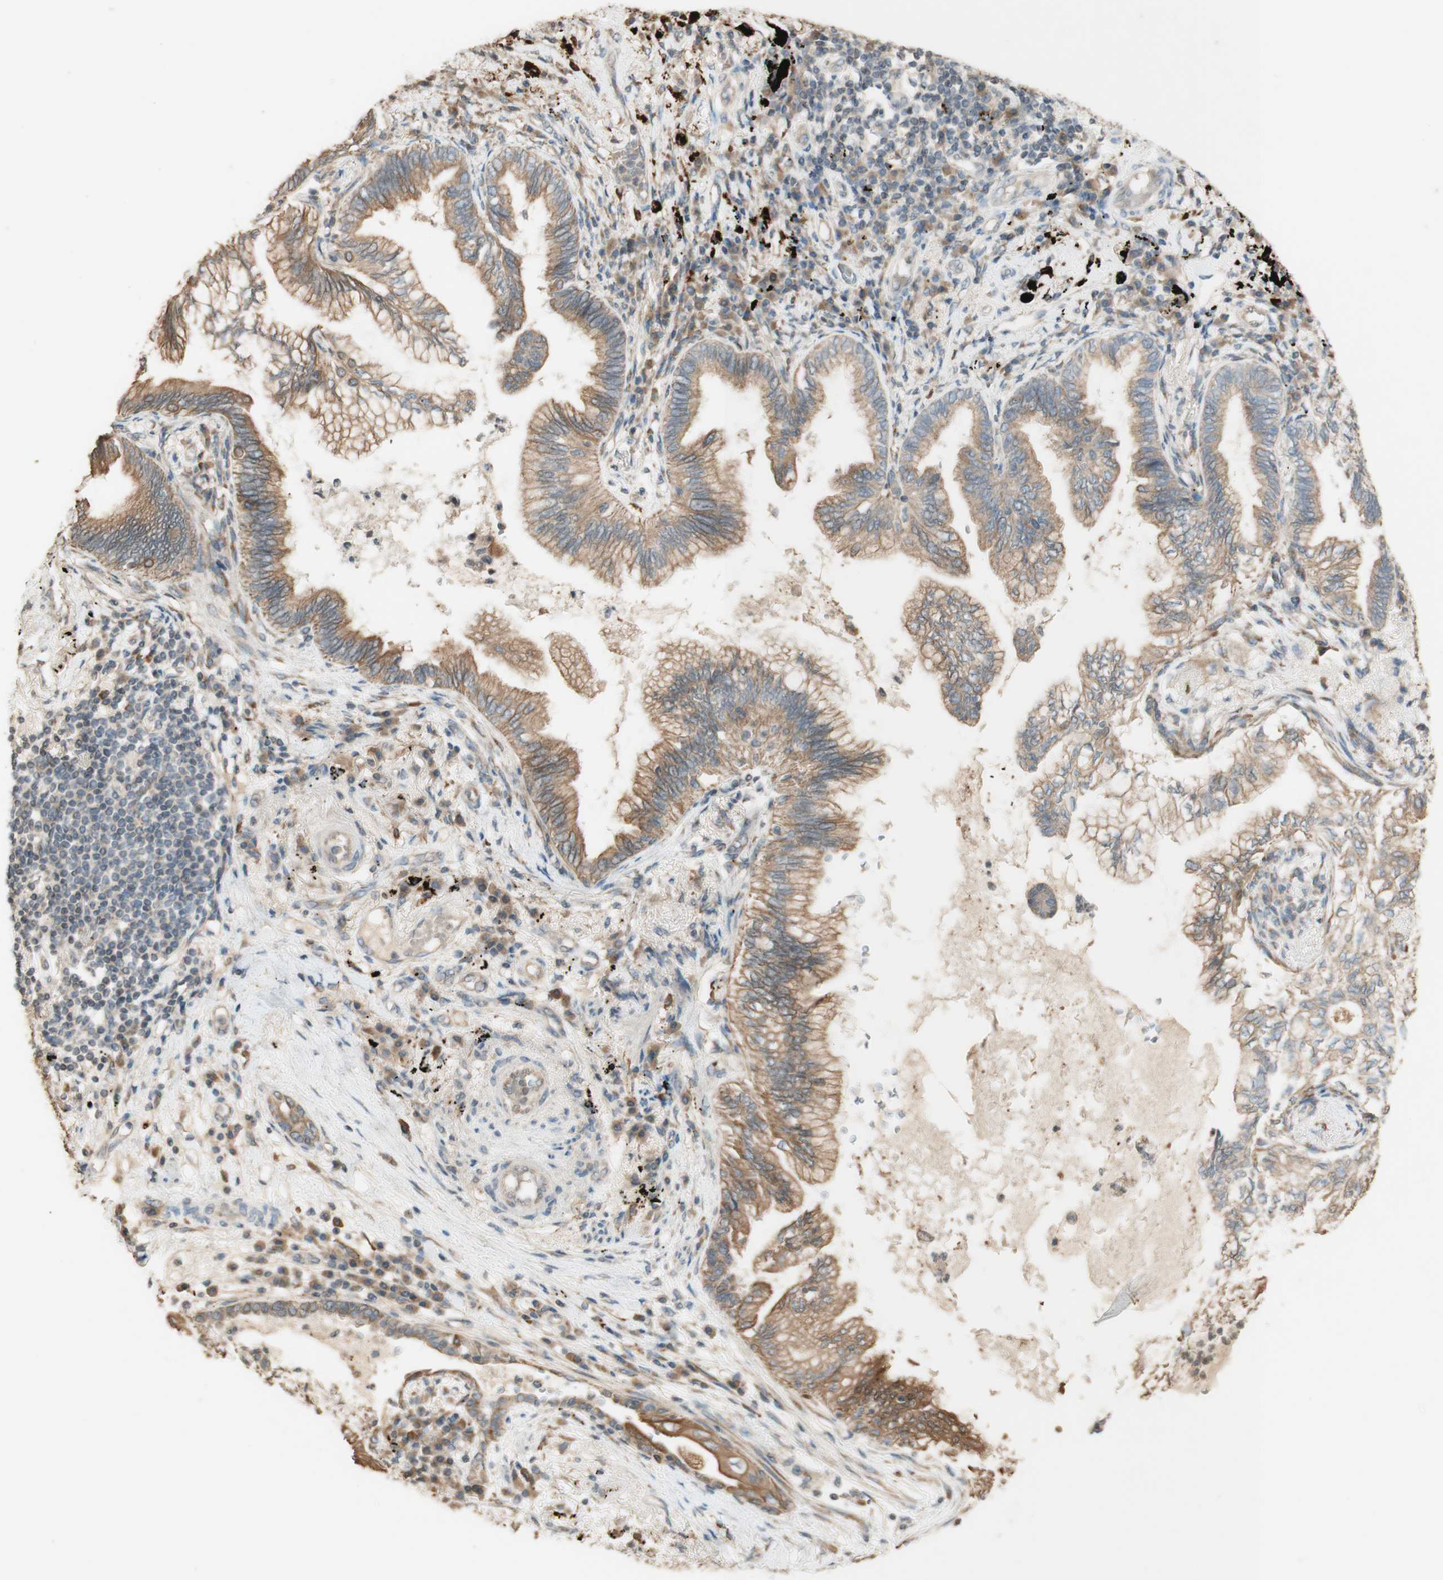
{"staining": {"intensity": "moderate", "quantity": ">75%", "location": "cytoplasmic/membranous"}, "tissue": "lung cancer", "cell_type": "Tumor cells", "image_type": "cancer", "snomed": [{"axis": "morphology", "description": "Normal tissue, NOS"}, {"axis": "morphology", "description": "Adenocarcinoma, NOS"}, {"axis": "topography", "description": "Bronchus"}, {"axis": "topography", "description": "Lung"}], "caption": "Moderate cytoplasmic/membranous expression is present in approximately >75% of tumor cells in lung cancer (adenocarcinoma).", "gene": "CLCN2", "patient": {"sex": "female", "age": 70}}